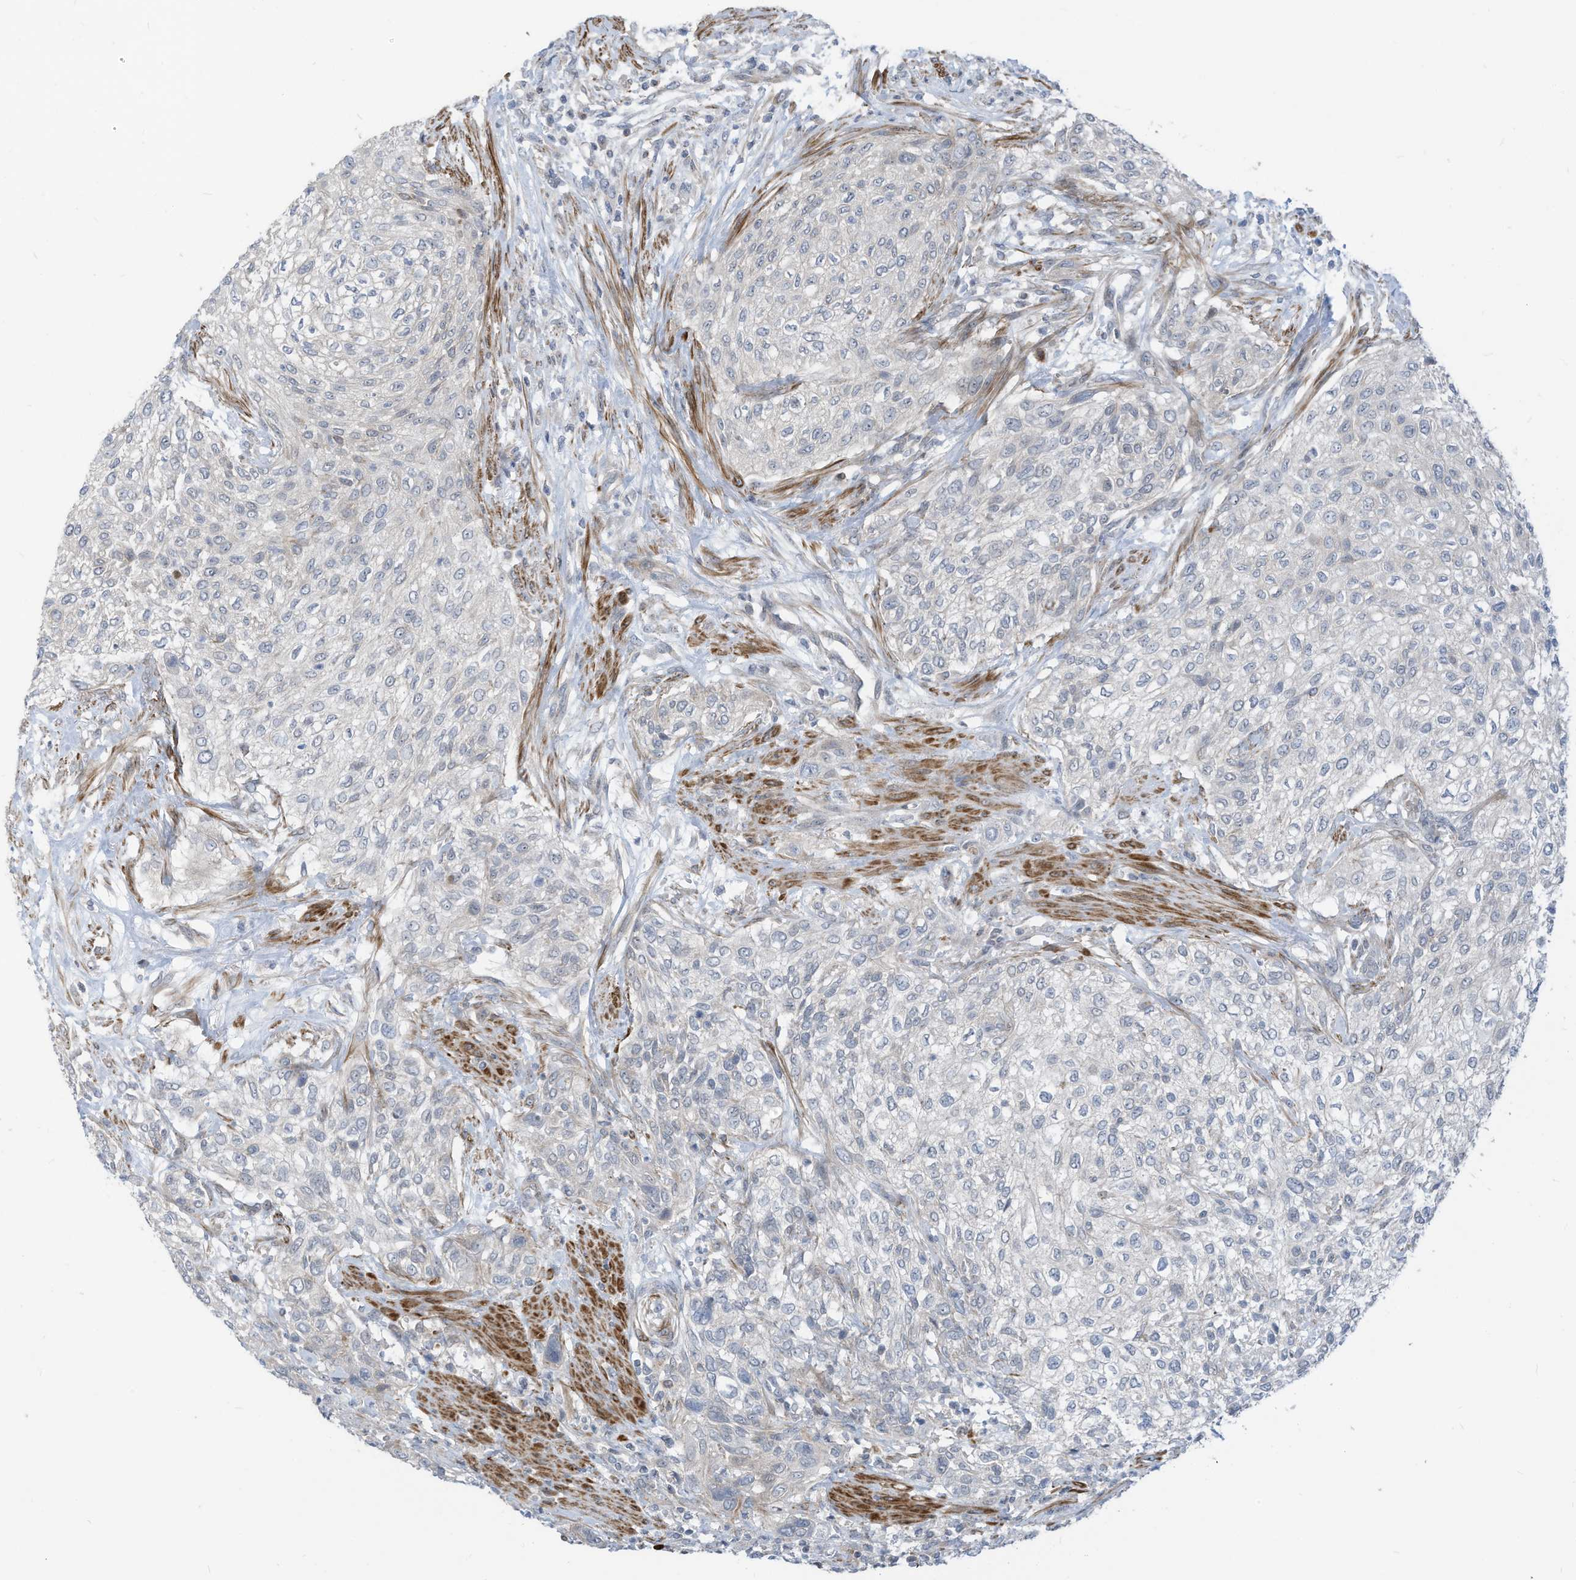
{"staining": {"intensity": "negative", "quantity": "none", "location": "none"}, "tissue": "urothelial cancer", "cell_type": "Tumor cells", "image_type": "cancer", "snomed": [{"axis": "morphology", "description": "Urothelial carcinoma, High grade"}, {"axis": "topography", "description": "Urinary bladder"}], "caption": "A photomicrograph of human high-grade urothelial carcinoma is negative for staining in tumor cells. (Stains: DAB (3,3'-diaminobenzidine) immunohistochemistry (IHC) with hematoxylin counter stain, Microscopy: brightfield microscopy at high magnification).", "gene": "GPATCH3", "patient": {"sex": "male", "age": 35}}